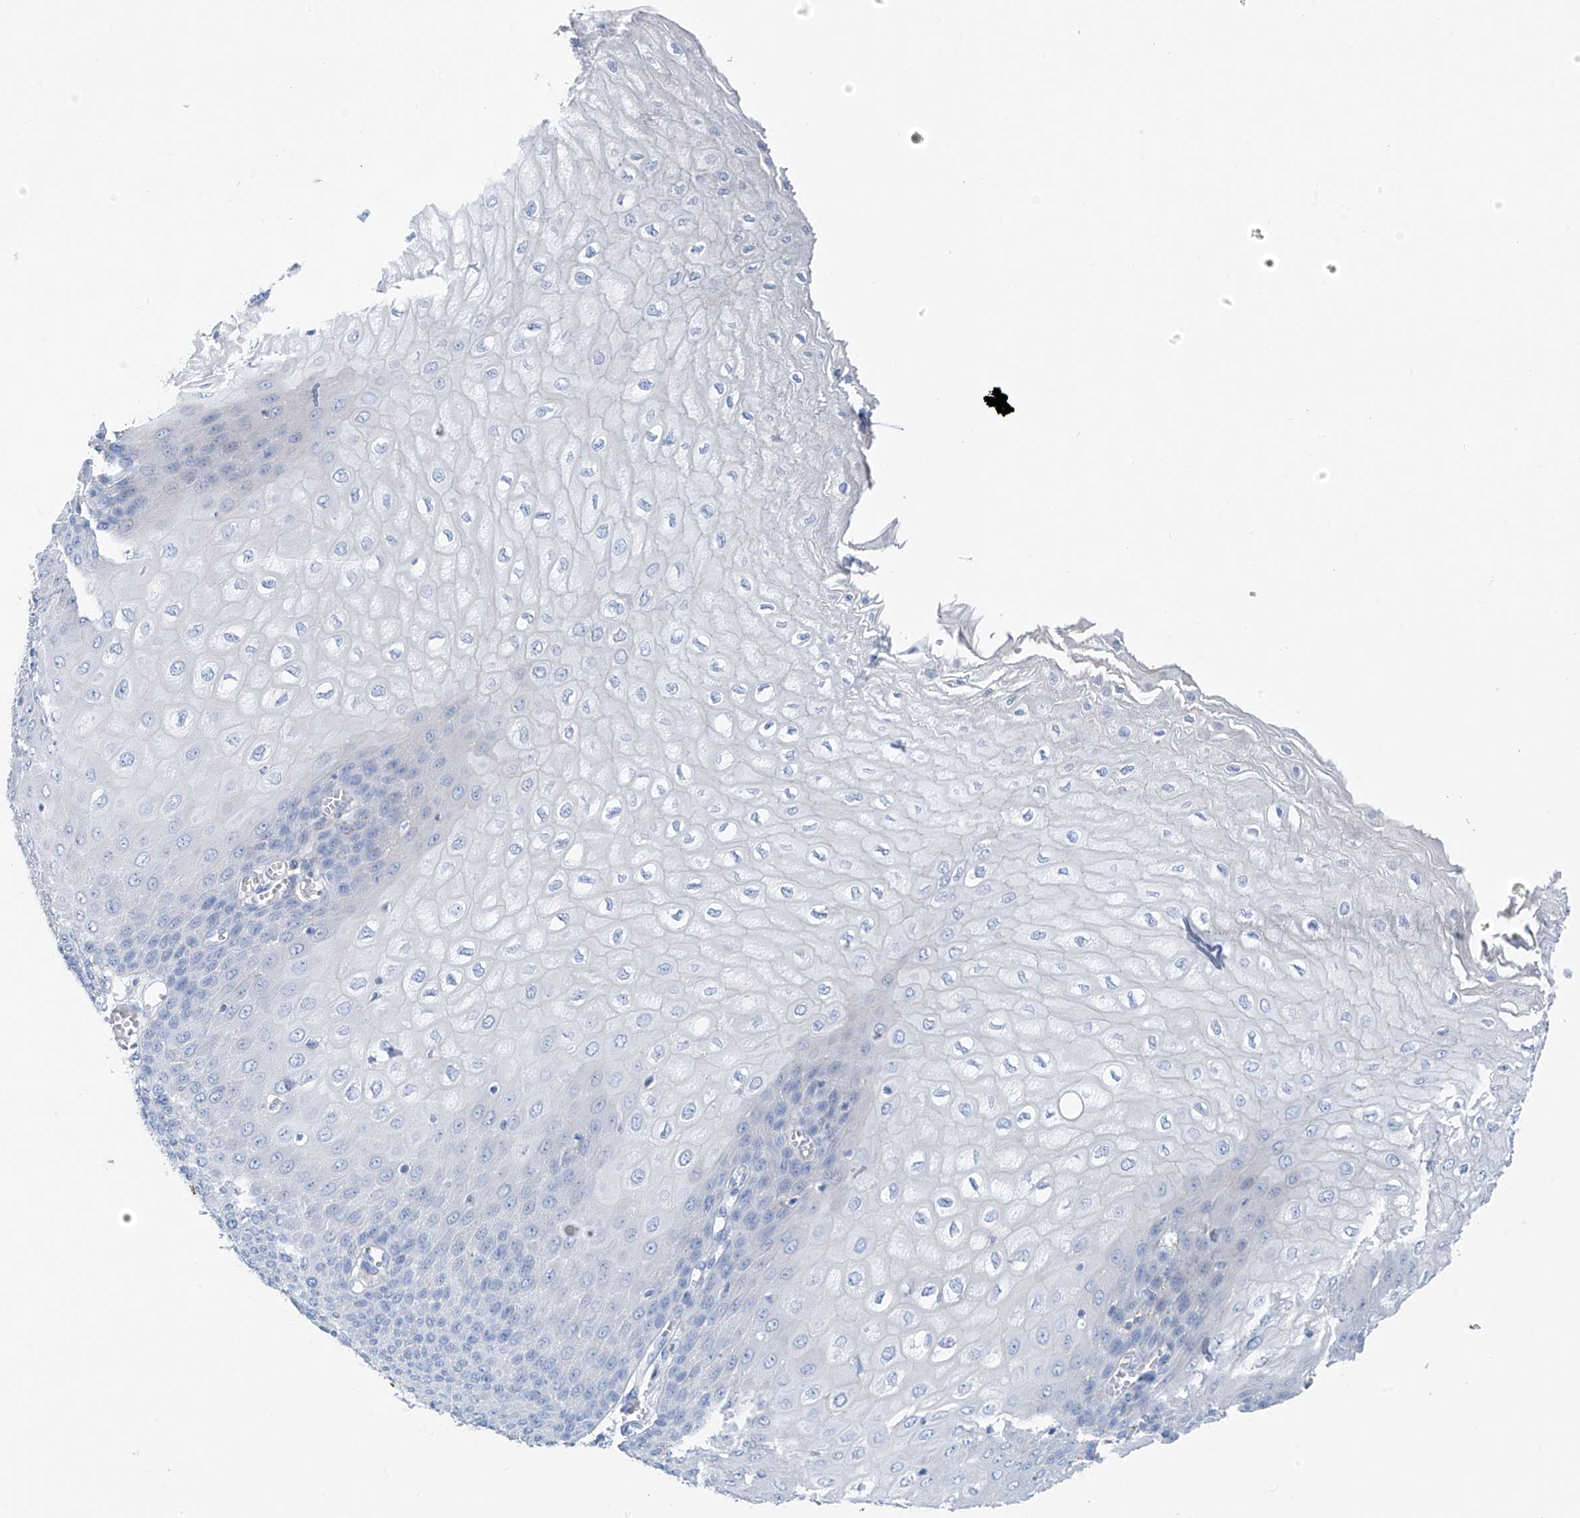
{"staining": {"intensity": "negative", "quantity": "none", "location": "none"}, "tissue": "esophagus", "cell_type": "Squamous epithelial cells", "image_type": "normal", "snomed": [{"axis": "morphology", "description": "Normal tissue, NOS"}, {"axis": "topography", "description": "Esophagus"}], "caption": "The histopathology image reveals no significant expression in squamous epithelial cells of esophagus. The staining is performed using DAB brown chromogen with nuclei counter-stained in using hematoxylin.", "gene": "GLMP", "patient": {"sex": "male", "age": 60}}